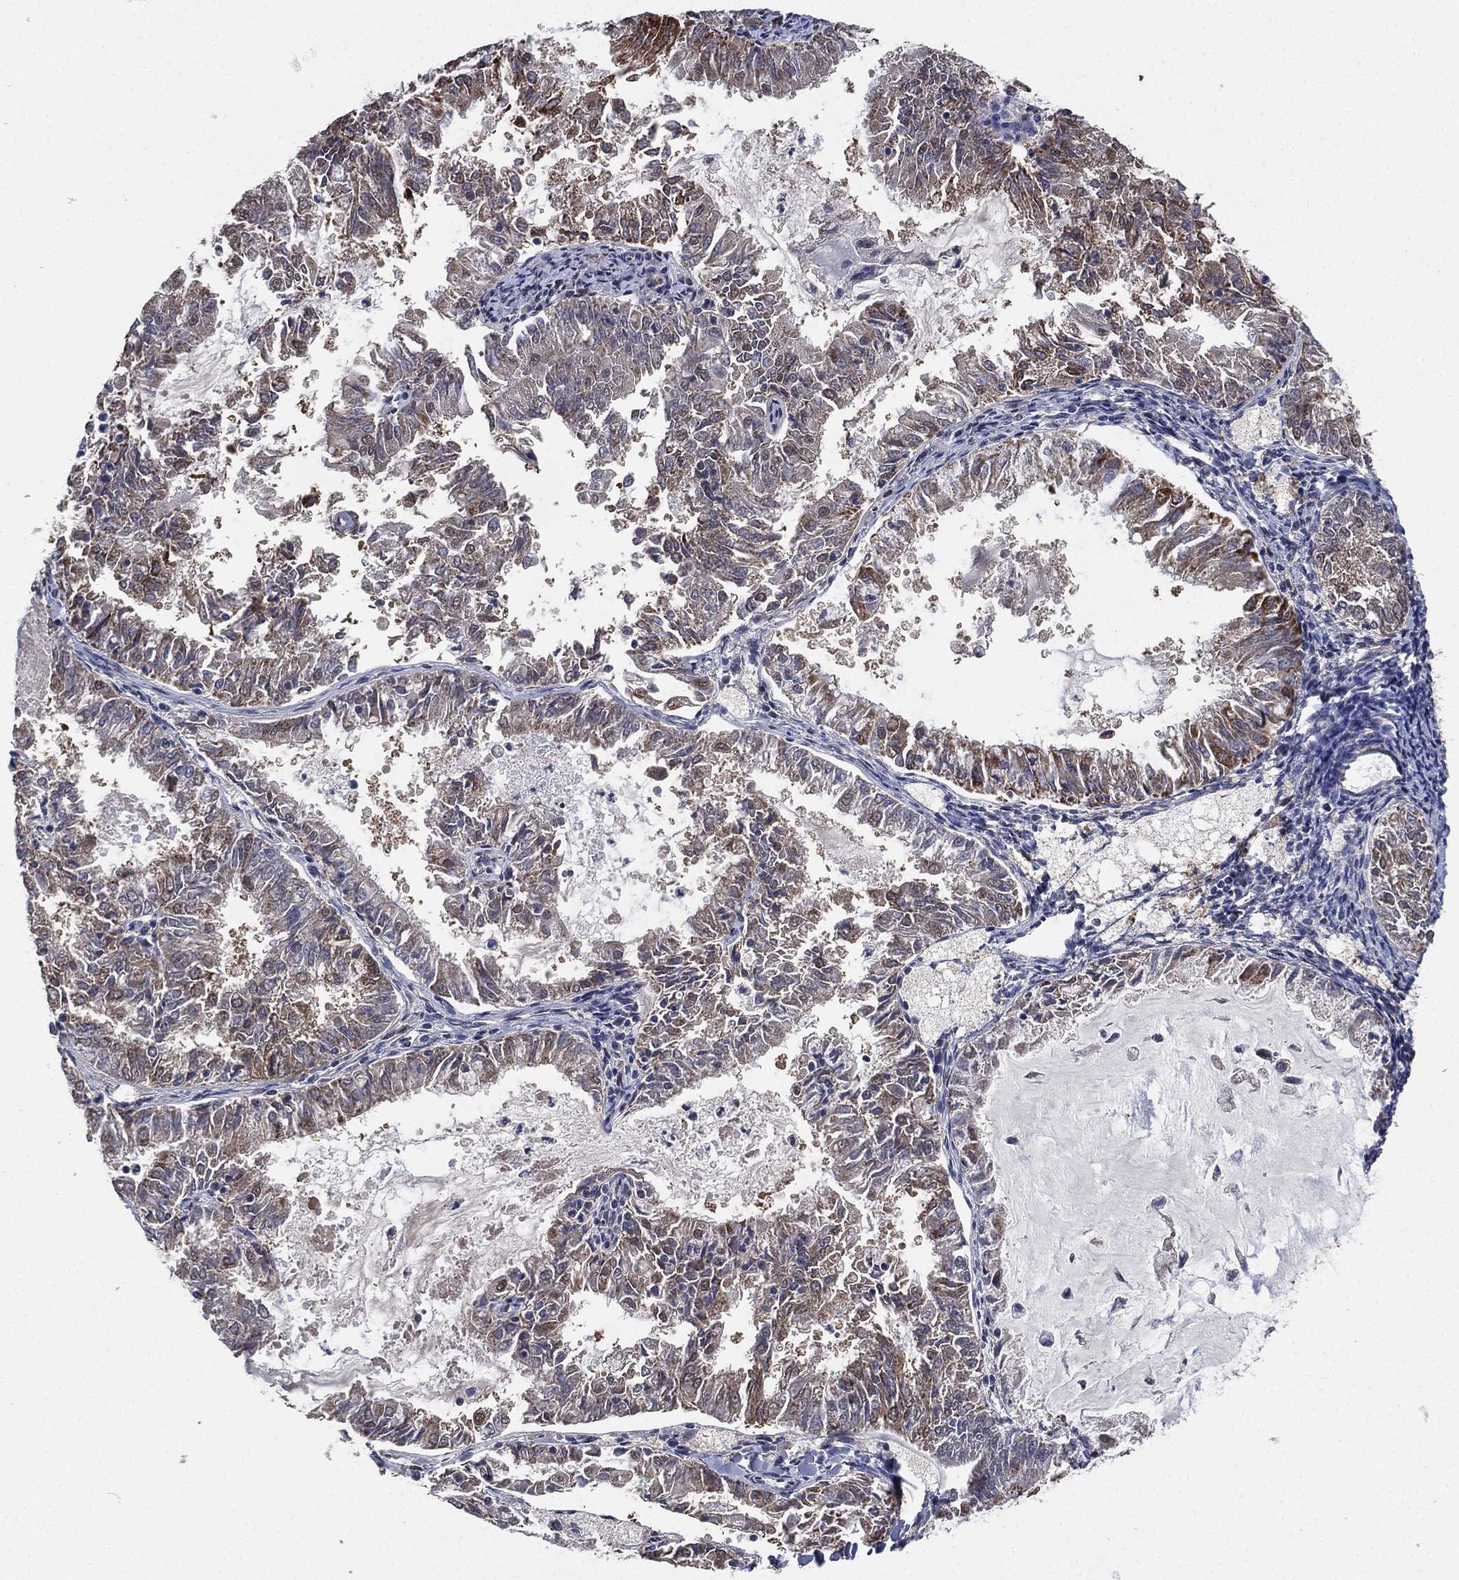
{"staining": {"intensity": "weak", "quantity": "<25%", "location": "nuclear"}, "tissue": "endometrial cancer", "cell_type": "Tumor cells", "image_type": "cancer", "snomed": [{"axis": "morphology", "description": "Adenocarcinoma, NOS"}, {"axis": "topography", "description": "Endometrium"}], "caption": "A histopathology image of human endometrial cancer (adenocarcinoma) is negative for staining in tumor cells.", "gene": "ALDH7A1", "patient": {"sex": "female", "age": 57}}